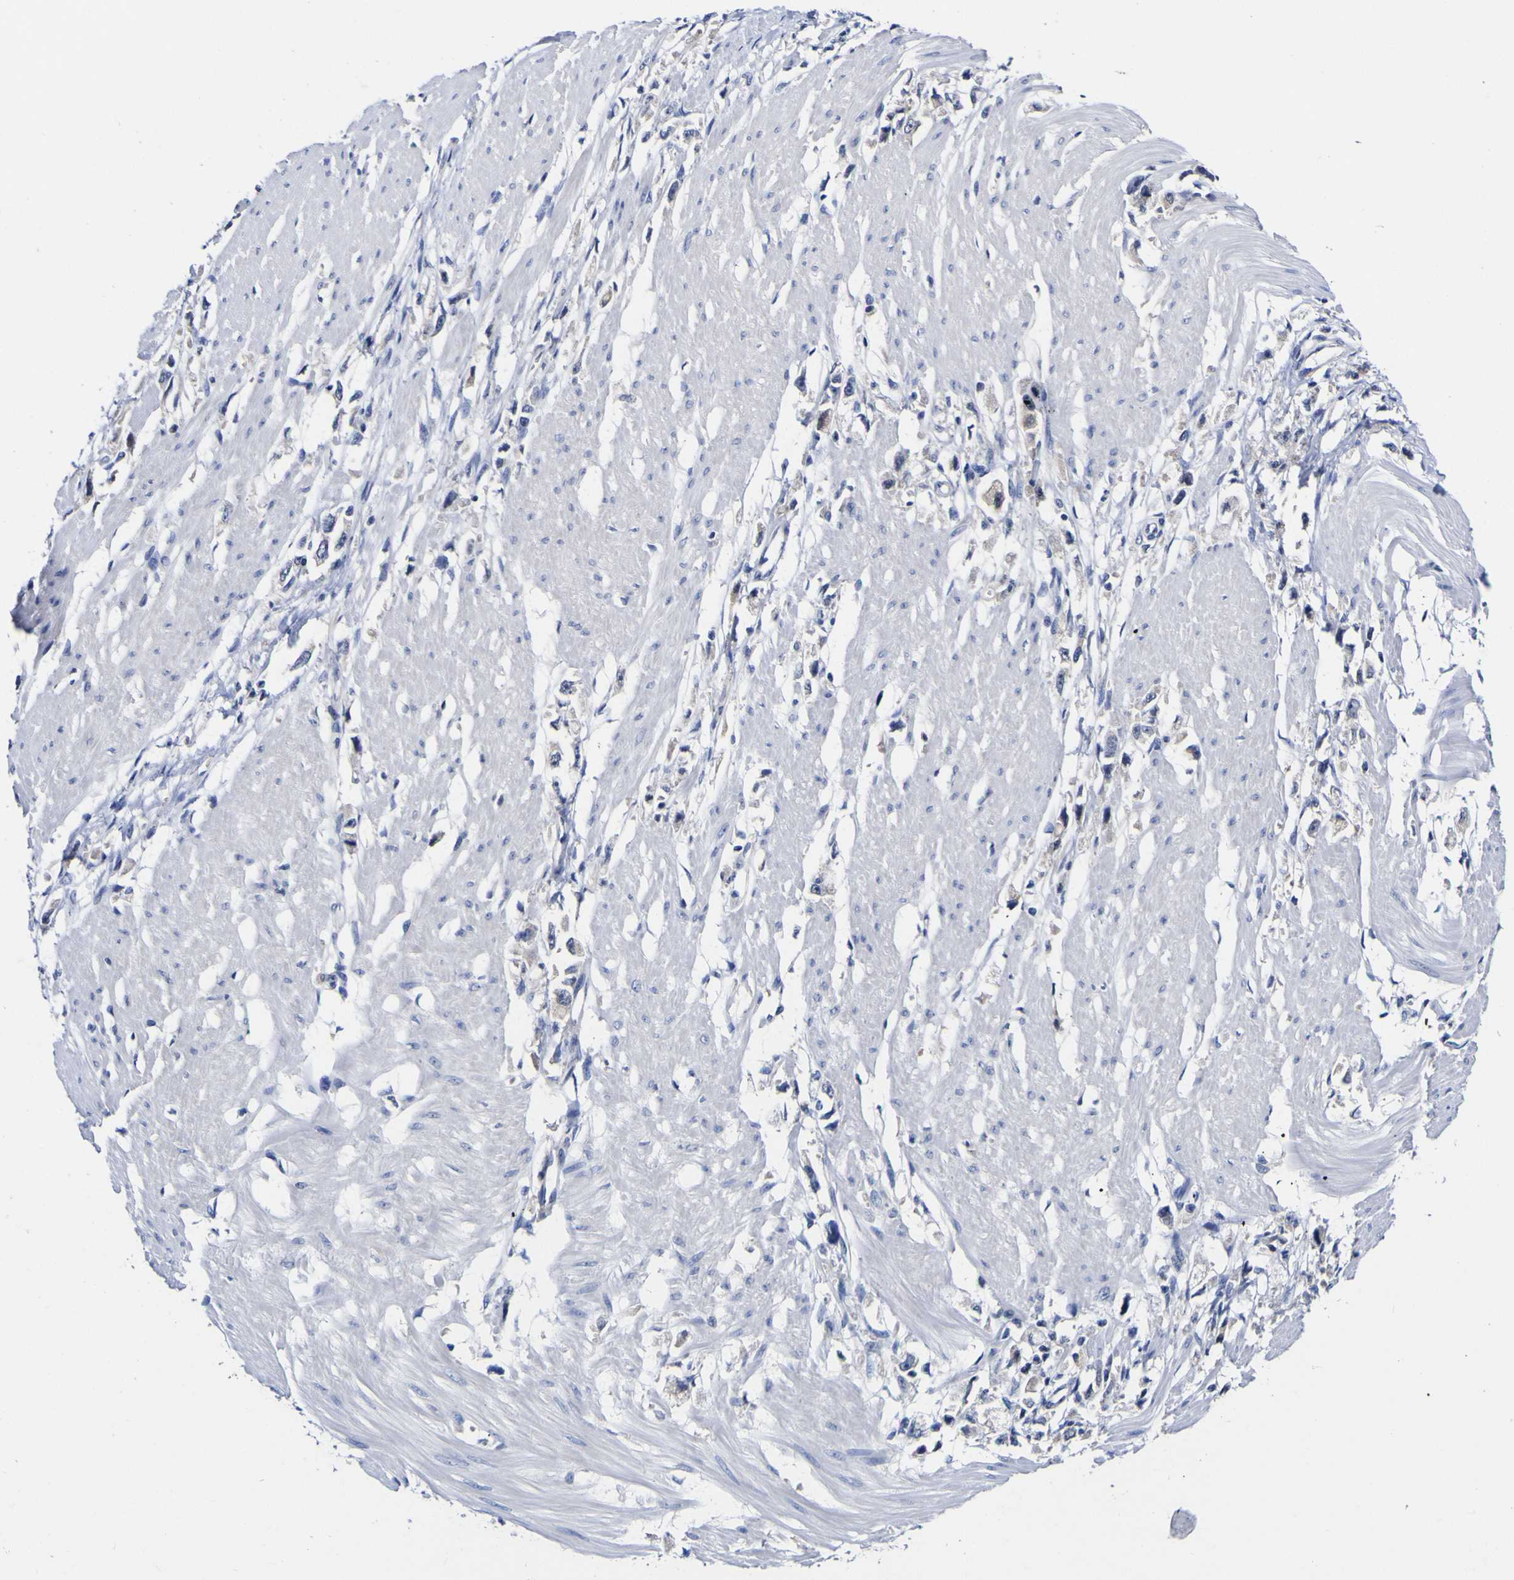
{"staining": {"intensity": "negative", "quantity": "none", "location": "none"}, "tissue": "stomach cancer", "cell_type": "Tumor cells", "image_type": "cancer", "snomed": [{"axis": "morphology", "description": "Adenocarcinoma, NOS"}, {"axis": "topography", "description": "Stomach"}], "caption": "Immunohistochemistry histopathology image of neoplastic tissue: human stomach cancer stained with DAB (3,3'-diaminobenzidine) shows no significant protein positivity in tumor cells.", "gene": "CASP6", "patient": {"sex": "female", "age": 59}}